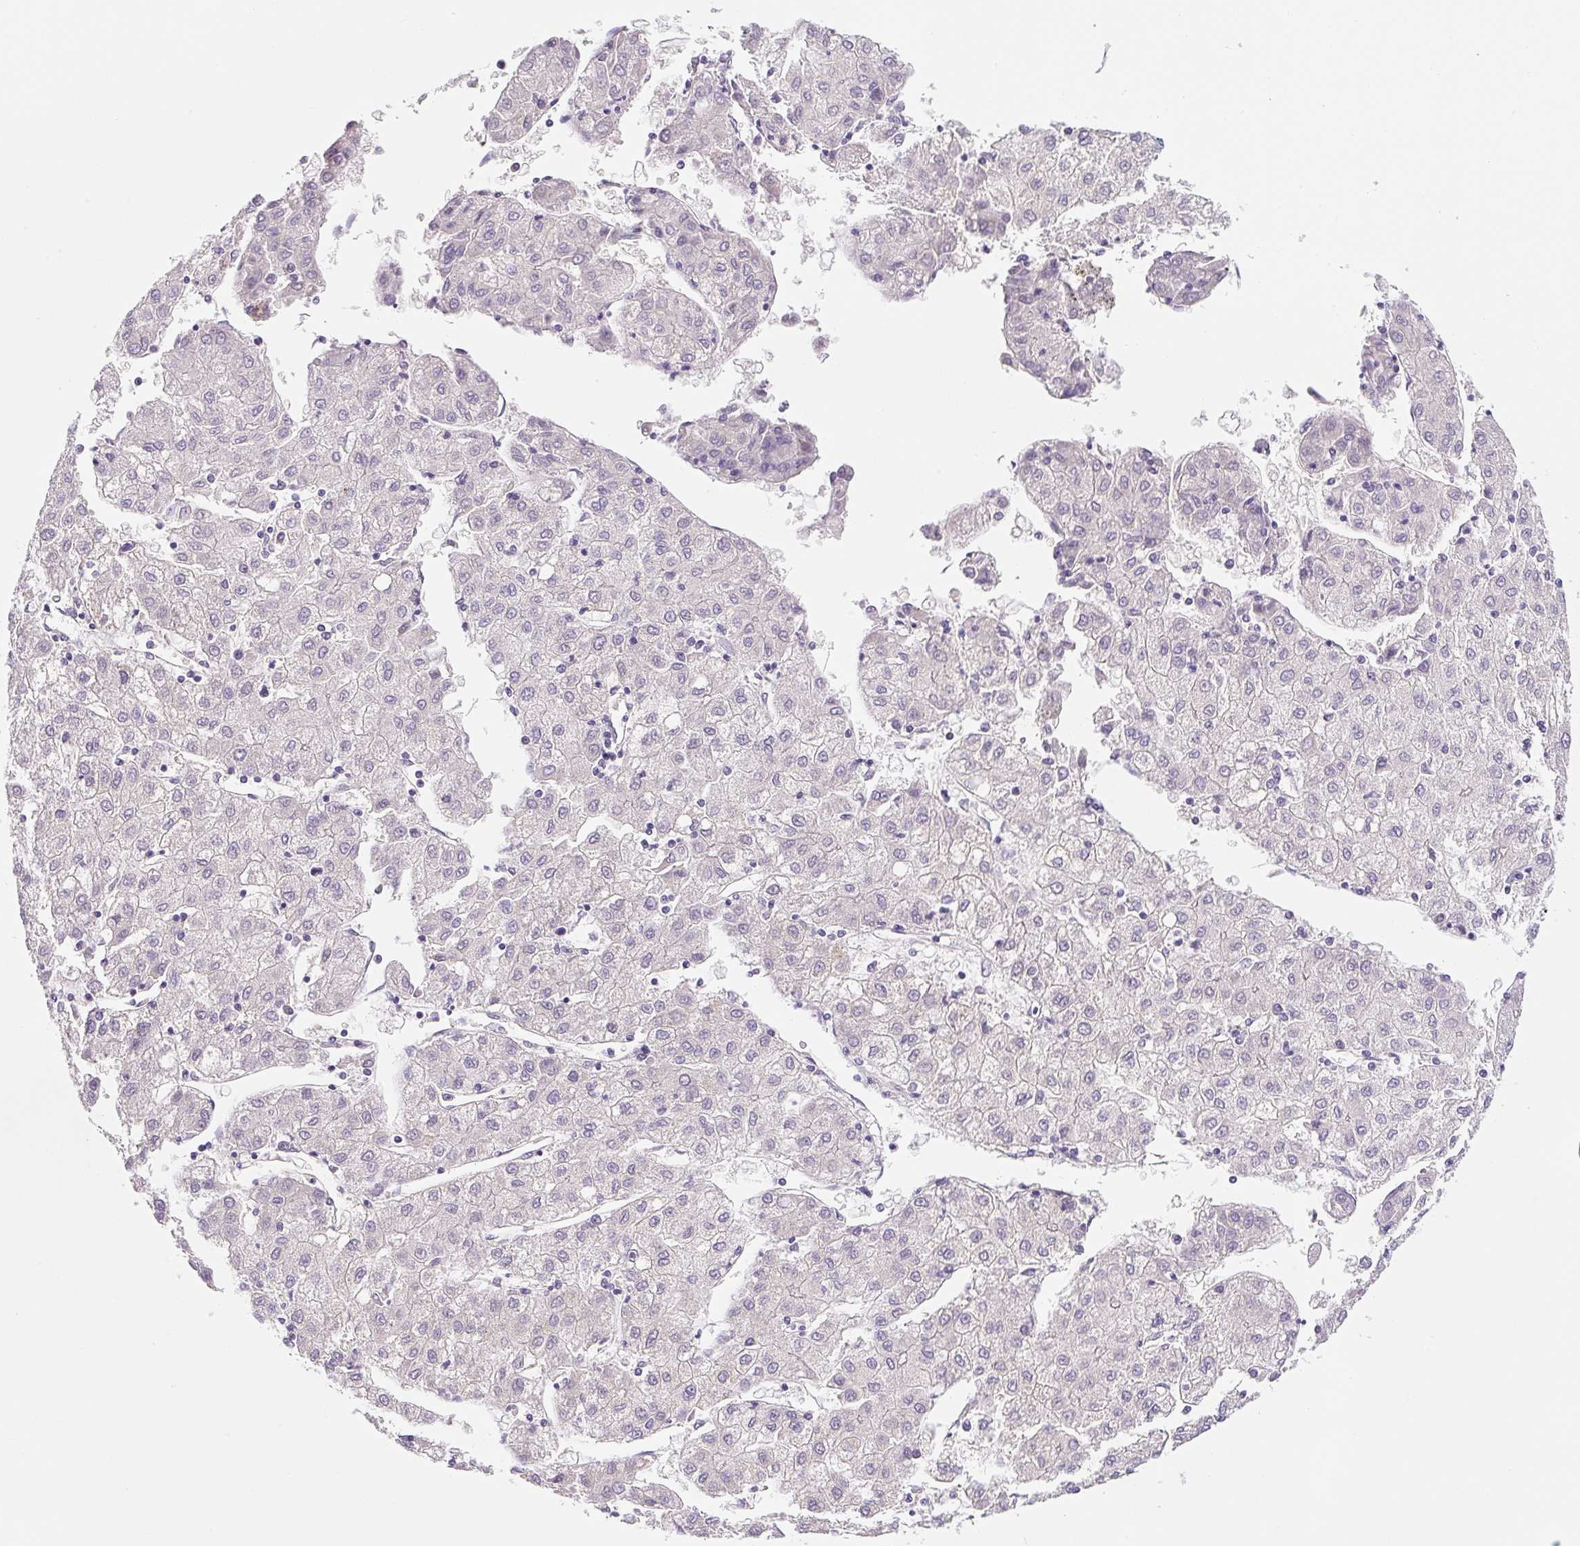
{"staining": {"intensity": "negative", "quantity": "none", "location": "none"}, "tissue": "liver cancer", "cell_type": "Tumor cells", "image_type": "cancer", "snomed": [{"axis": "morphology", "description": "Carcinoma, Hepatocellular, NOS"}, {"axis": "topography", "description": "Liver"}], "caption": "An IHC image of liver hepatocellular carcinoma is shown. There is no staining in tumor cells of liver hepatocellular carcinoma. (Brightfield microscopy of DAB immunohistochemistry (IHC) at high magnification).", "gene": "PLA2G4A", "patient": {"sex": "male", "age": 72}}